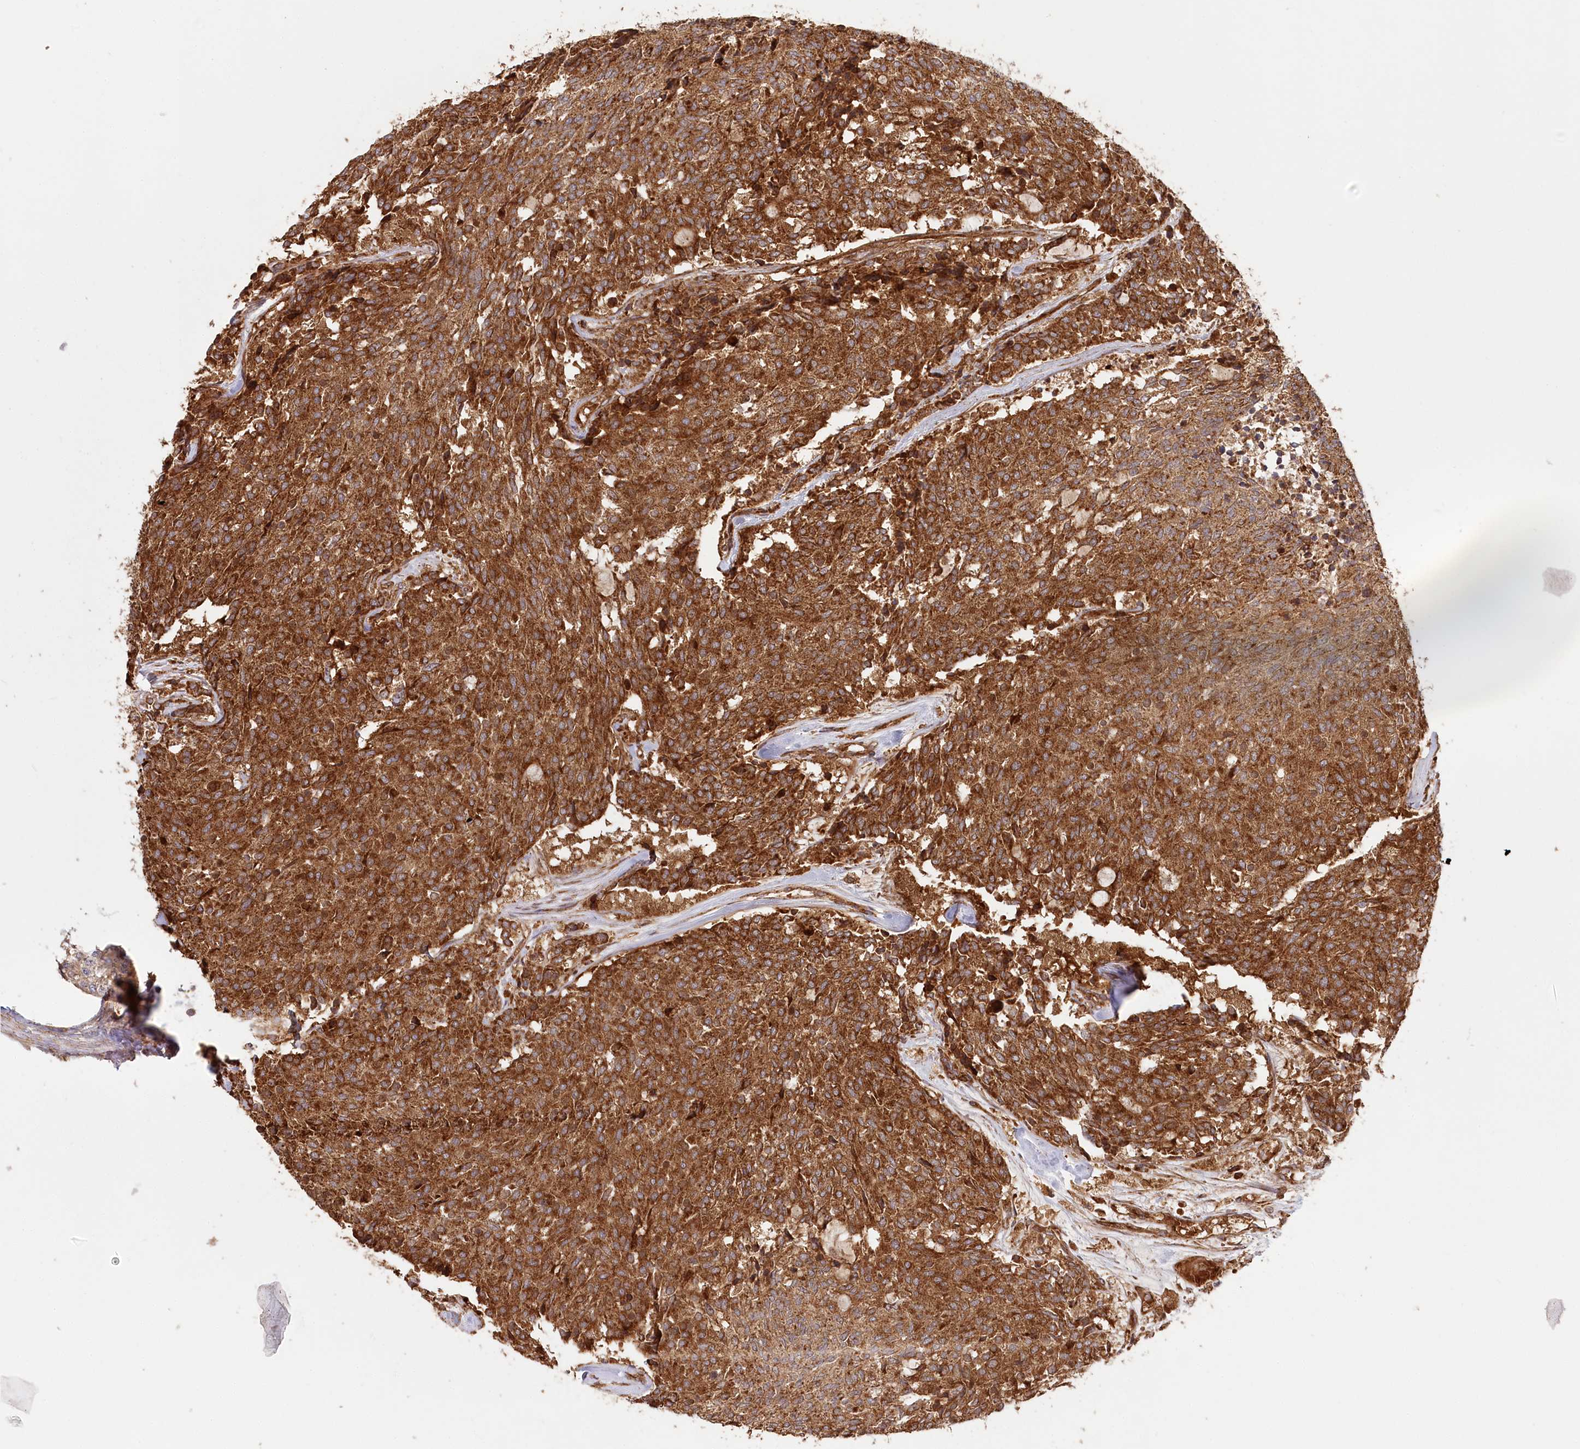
{"staining": {"intensity": "strong", "quantity": ">75%", "location": "cytoplasmic/membranous"}, "tissue": "carcinoid", "cell_type": "Tumor cells", "image_type": "cancer", "snomed": [{"axis": "morphology", "description": "Carcinoid, malignant, NOS"}, {"axis": "topography", "description": "Pancreas"}], "caption": "Immunohistochemical staining of carcinoid exhibits high levels of strong cytoplasmic/membranous protein positivity in approximately >75% of tumor cells. The staining is performed using DAB (3,3'-diaminobenzidine) brown chromogen to label protein expression. The nuclei are counter-stained blue using hematoxylin.", "gene": "PAIP2", "patient": {"sex": "female", "age": 54}}